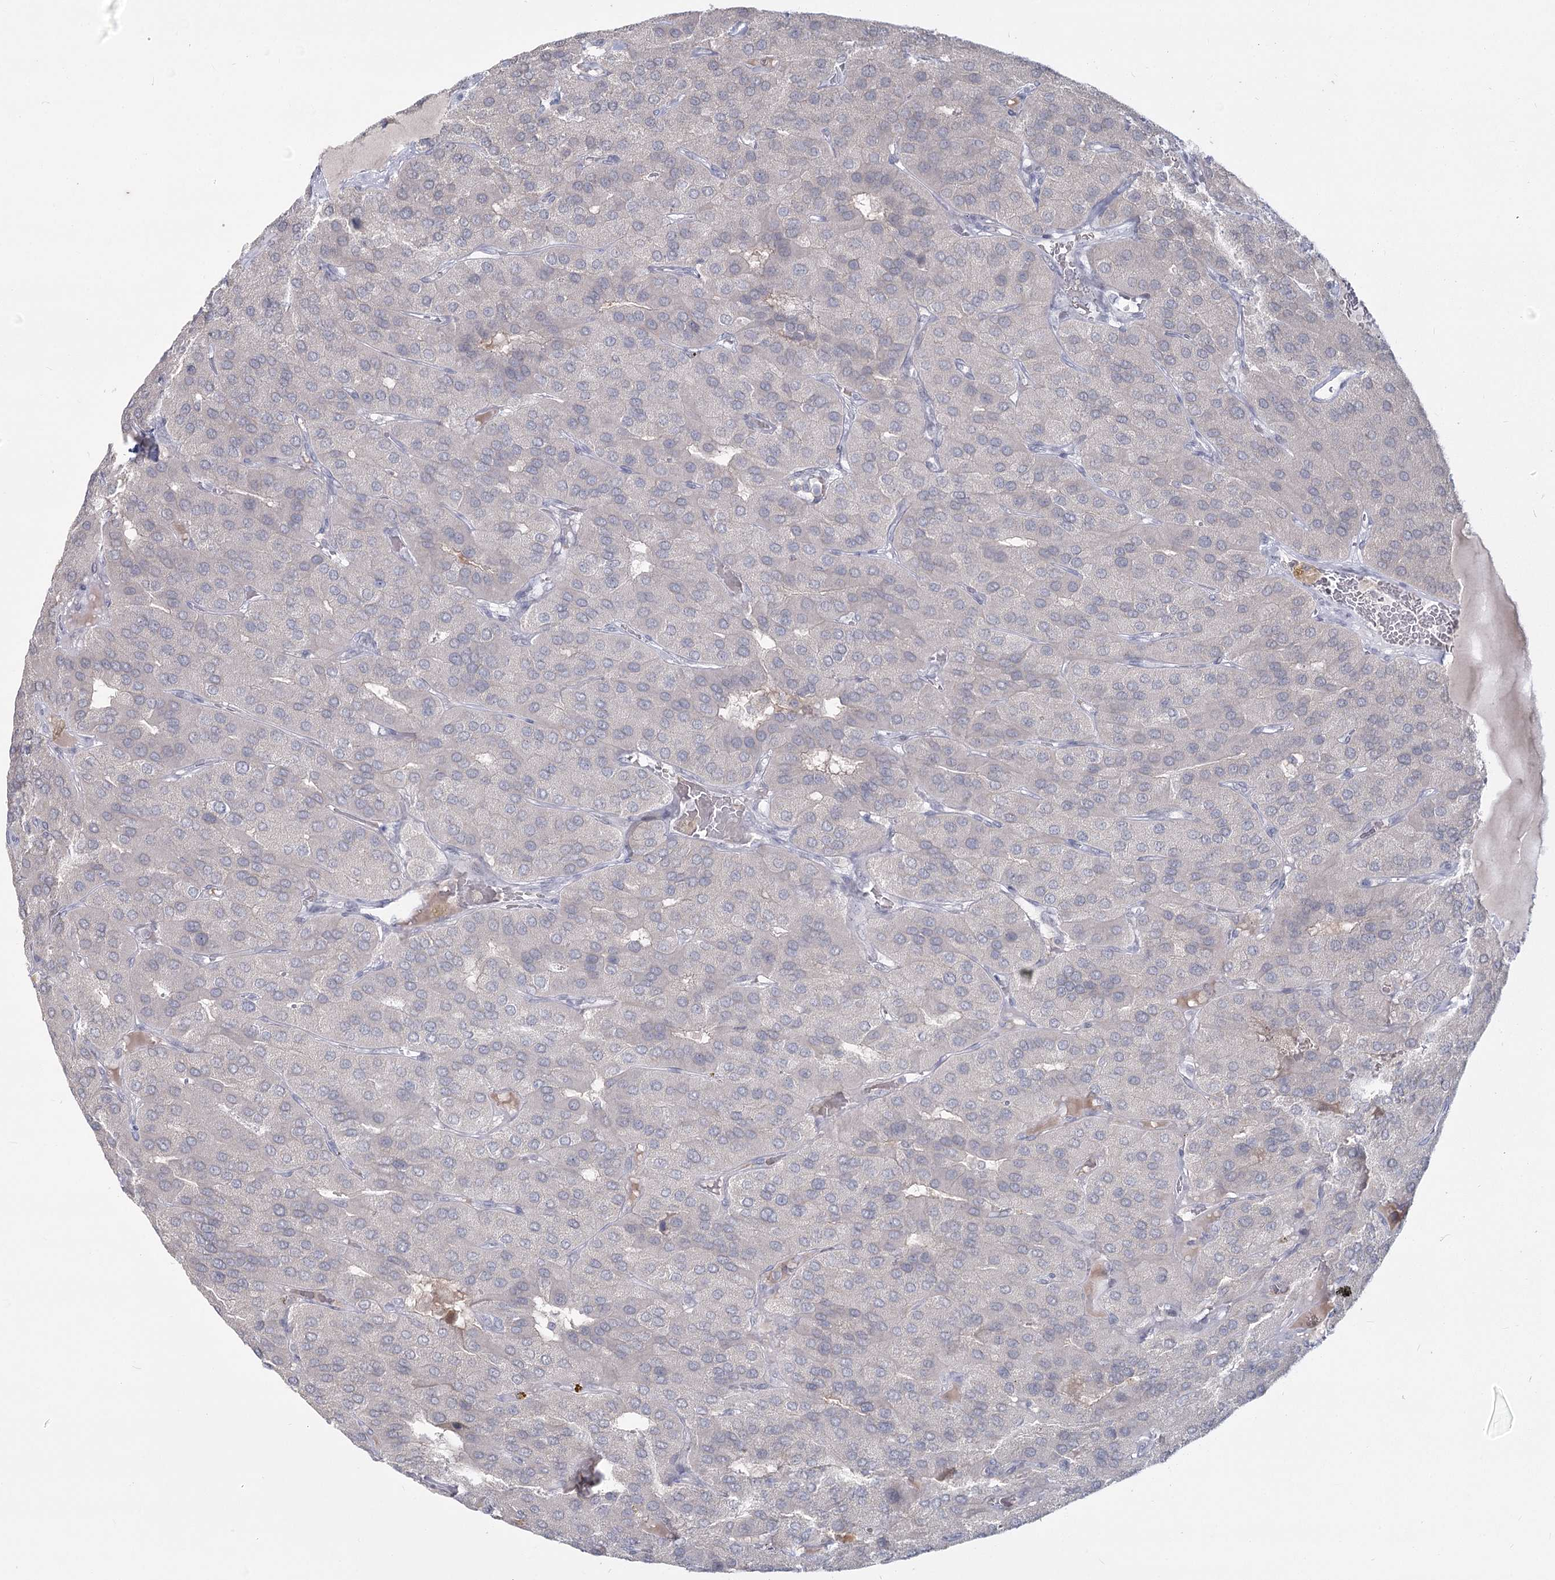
{"staining": {"intensity": "negative", "quantity": "none", "location": "none"}, "tissue": "parathyroid gland", "cell_type": "Glandular cells", "image_type": "normal", "snomed": [{"axis": "morphology", "description": "Normal tissue, NOS"}, {"axis": "morphology", "description": "Adenoma, NOS"}, {"axis": "topography", "description": "Parathyroid gland"}], "caption": "IHC of normal human parathyroid gland exhibits no staining in glandular cells.", "gene": "LY6G5C", "patient": {"sex": "female", "age": 86}}